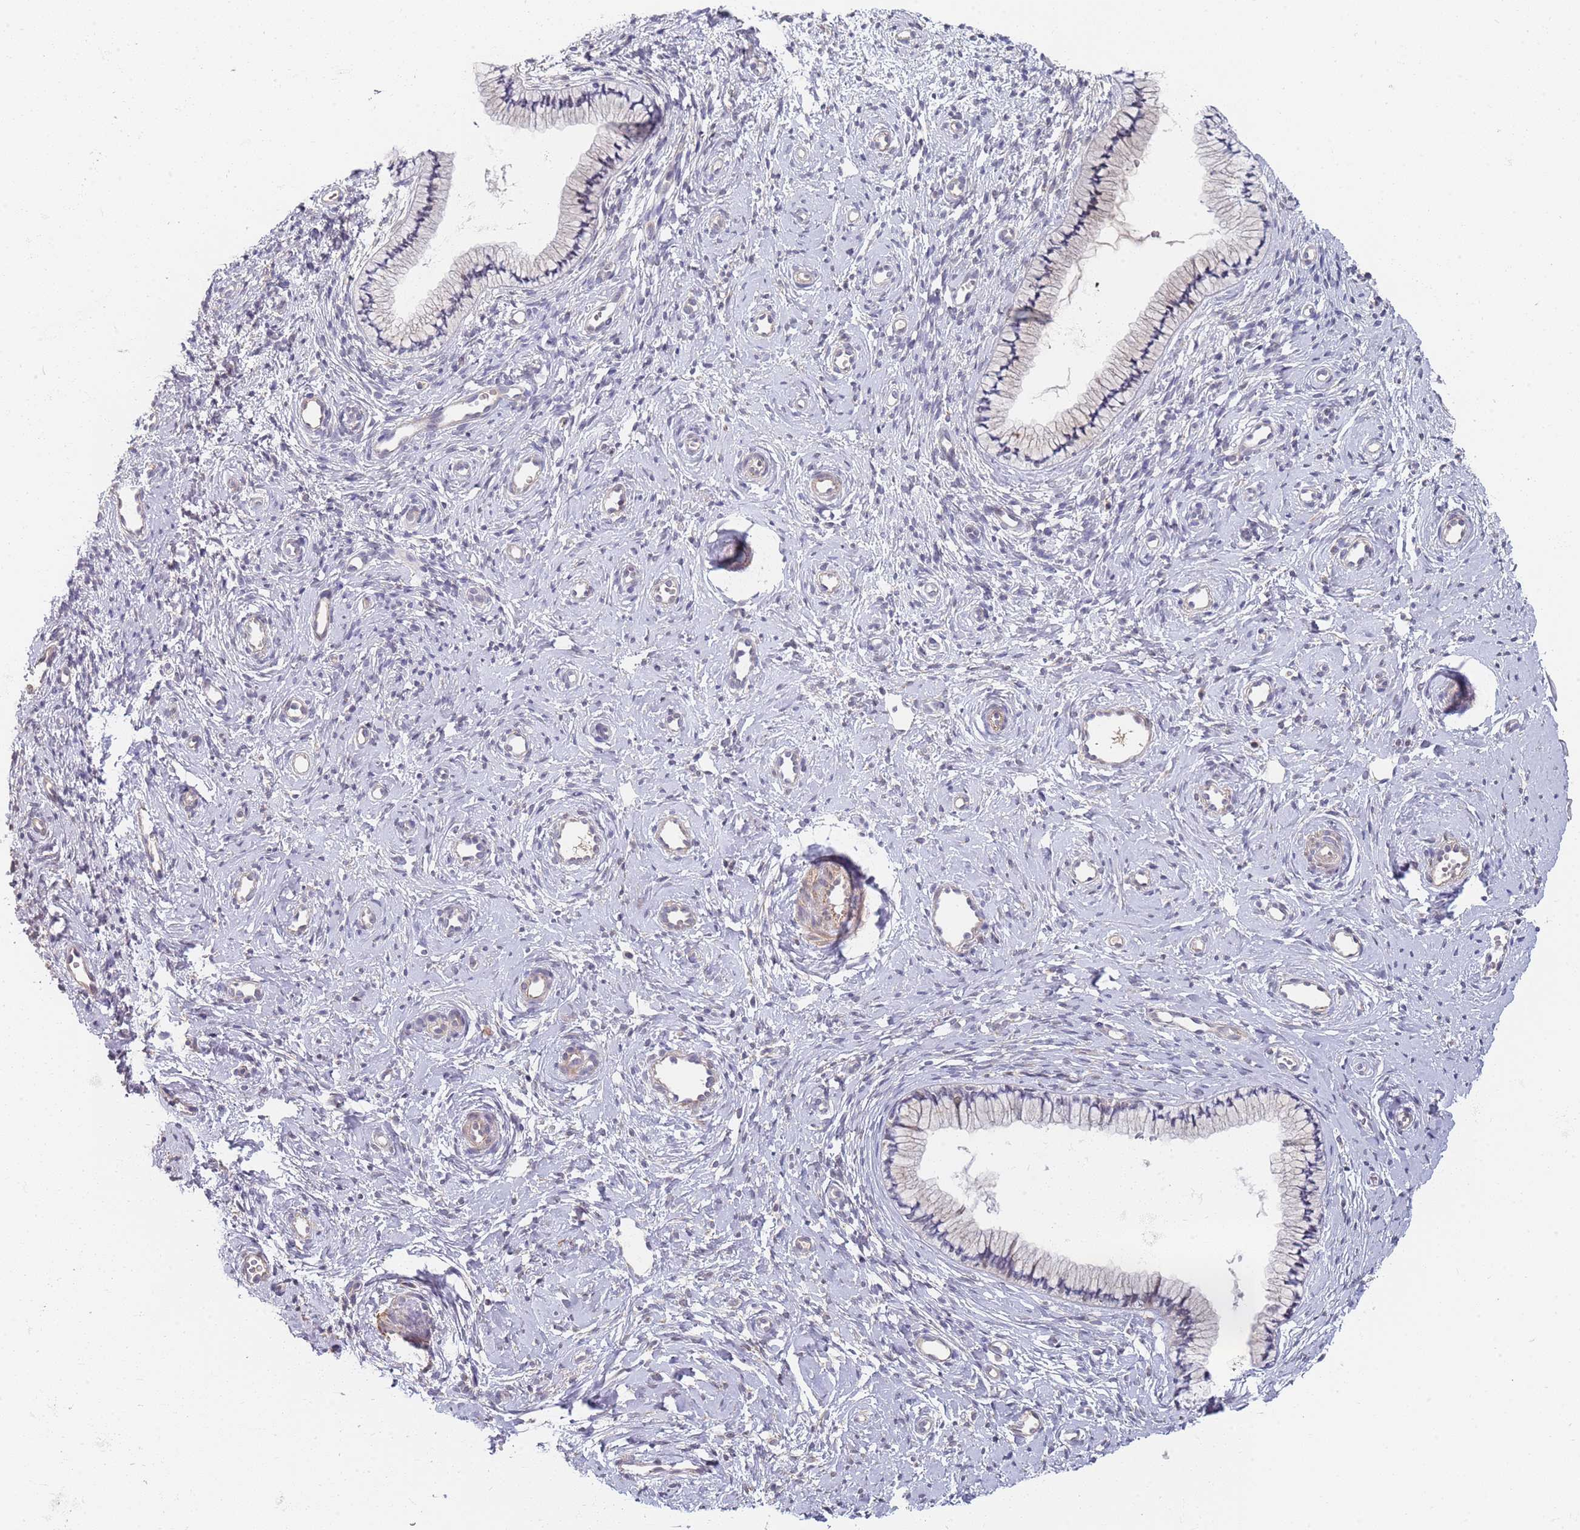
{"staining": {"intensity": "negative", "quantity": "none", "location": "none"}, "tissue": "cervix", "cell_type": "Glandular cells", "image_type": "normal", "snomed": [{"axis": "morphology", "description": "Normal tissue, NOS"}, {"axis": "topography", "description": "Cervix"}], "caption": "Cervix was stained to show a protein in brown. There is no significant positivity in glandular cells. The staining is performed using DAB (3,3'-diaminobenzidine) brown chromogen with nuclei counter-stained in using hematoxylin.", "gene": "B4GALT4", "patient": {"sex": "female", "age": 57}}